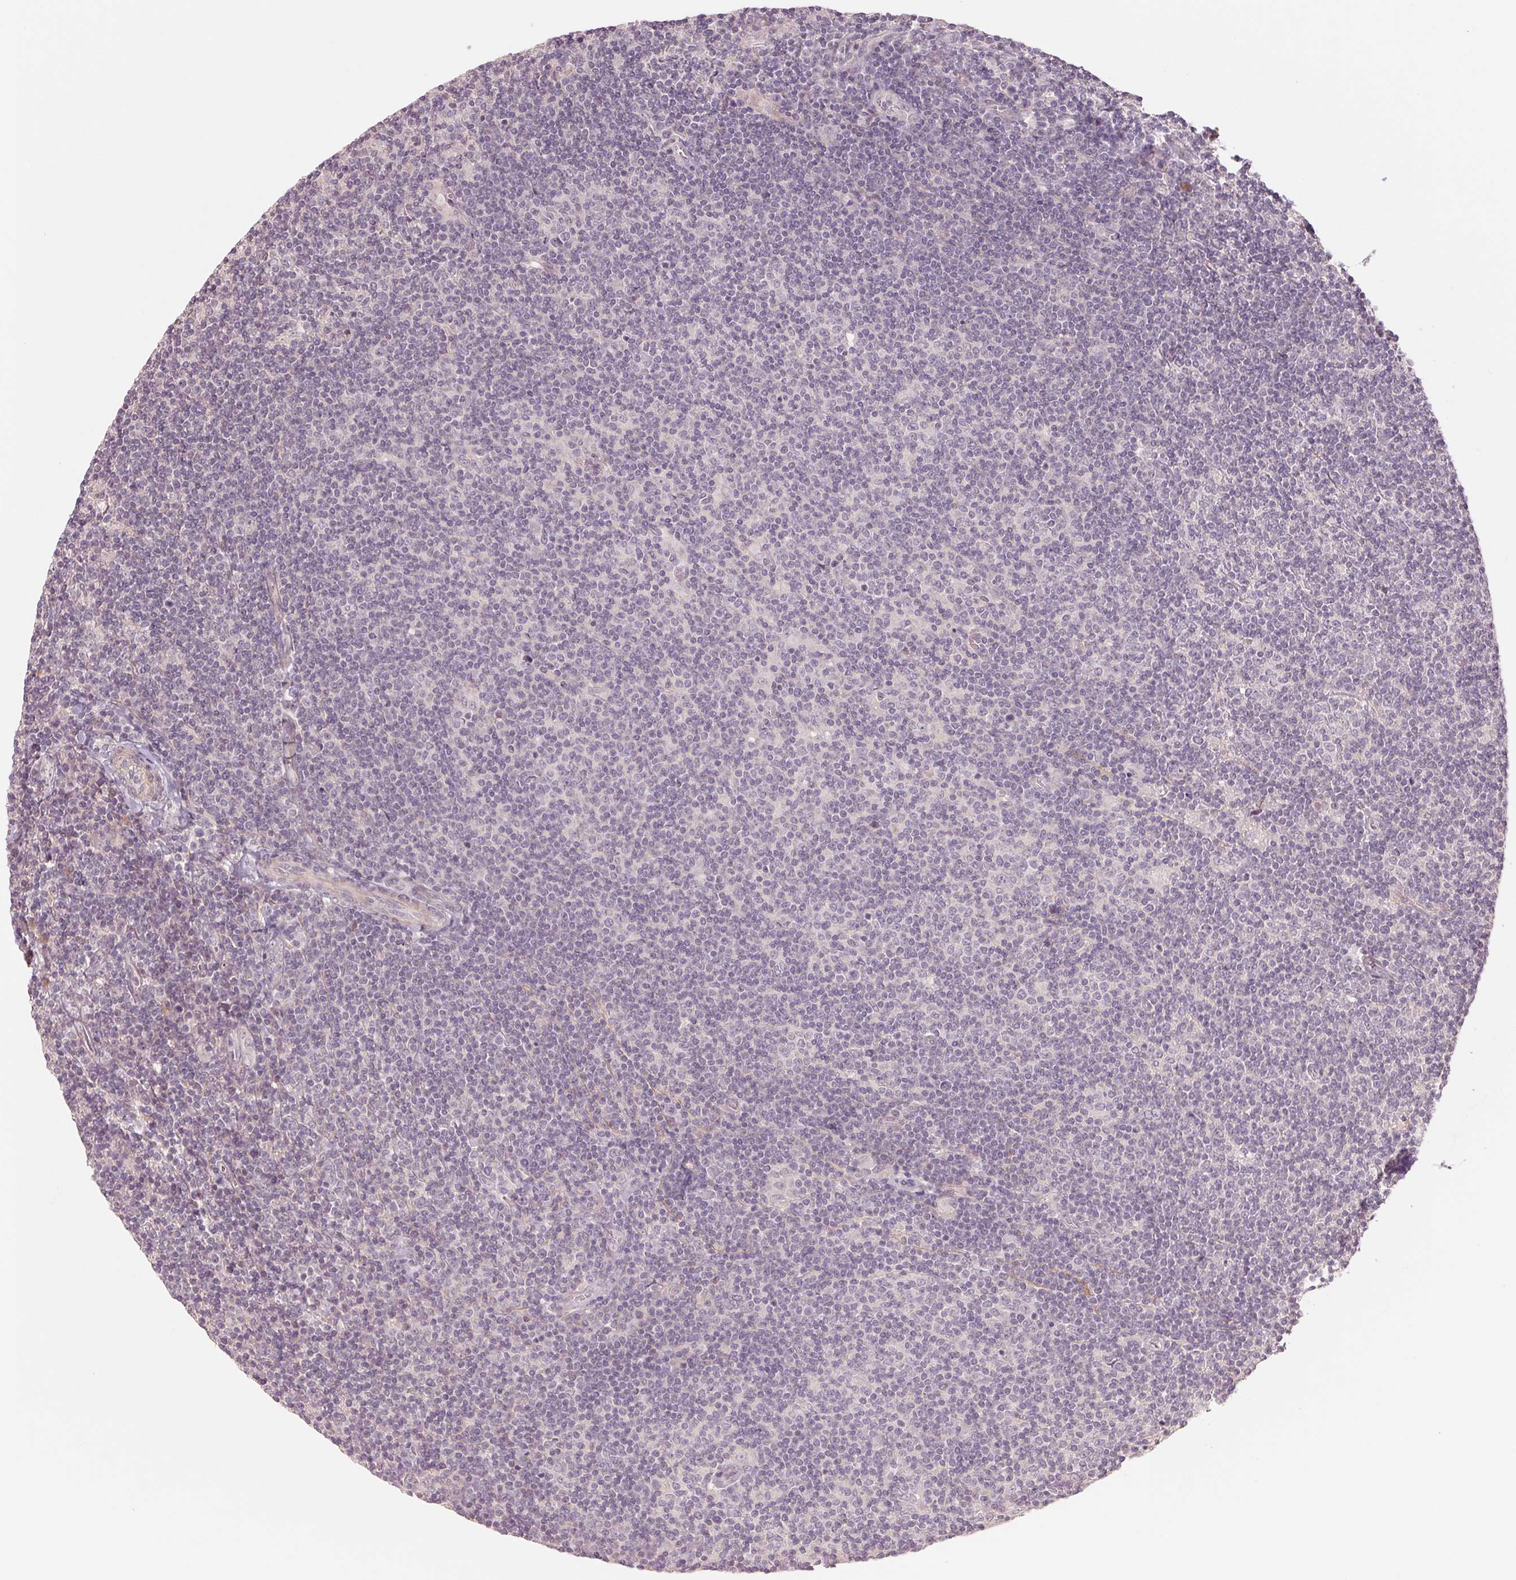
{"staining": {"intensity": "negative", "quantity": "none", "location": "none"}, "tissue": "lymphoma", "cell_type": "Tumor cells", "image_type": "cancer", "snomed": [{"axis": "morphology", "description": "Hodgkin's disease, NOS"}, {"axis": "topography", "description": "Lymph node"}], "caption": "The image shows no staining of tumor cells in lymphoma.", "gene": "PPIA", "patient": {"sex": "male", "age": 40}}